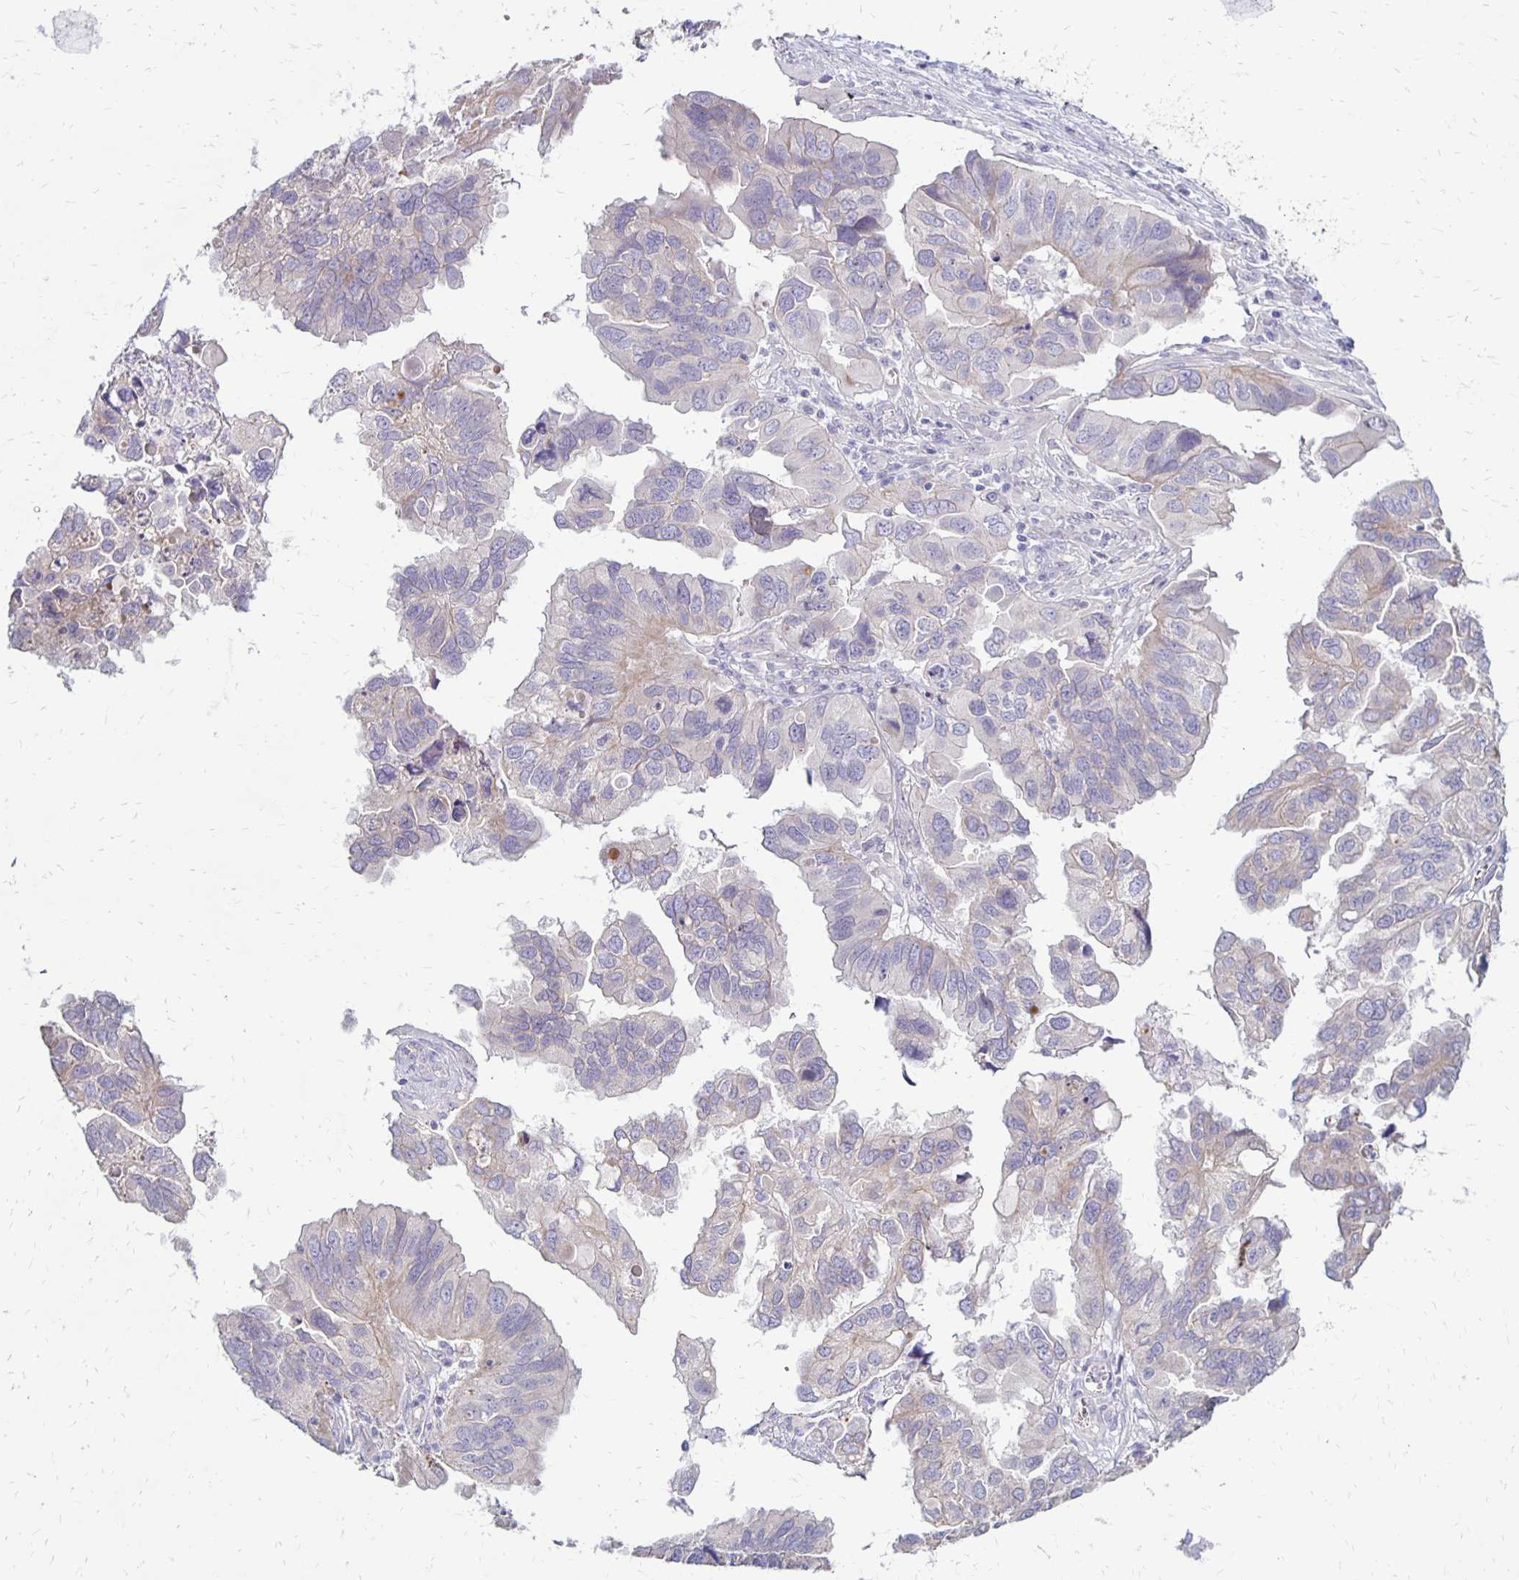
{"staining": {"intensity": "negative", "quantity": "none", "location": "none"}, "tissue": "ovarian cancer", "cell_type": "Tumor cells", "image_type": "cancer", "snomed": [{"axis": "morphology", "description": "Cystadenocarcinoma, serous, NOS"}, {"axis": "topography", "description": "Ovary"}], "caption": "This is a photomicrograph of immunohistochemistry staining of ovarian cancer, which shows no expression in tumor cells.", "gene": "KATNBL1", "patient": {"sex": "female", "age": 79}}